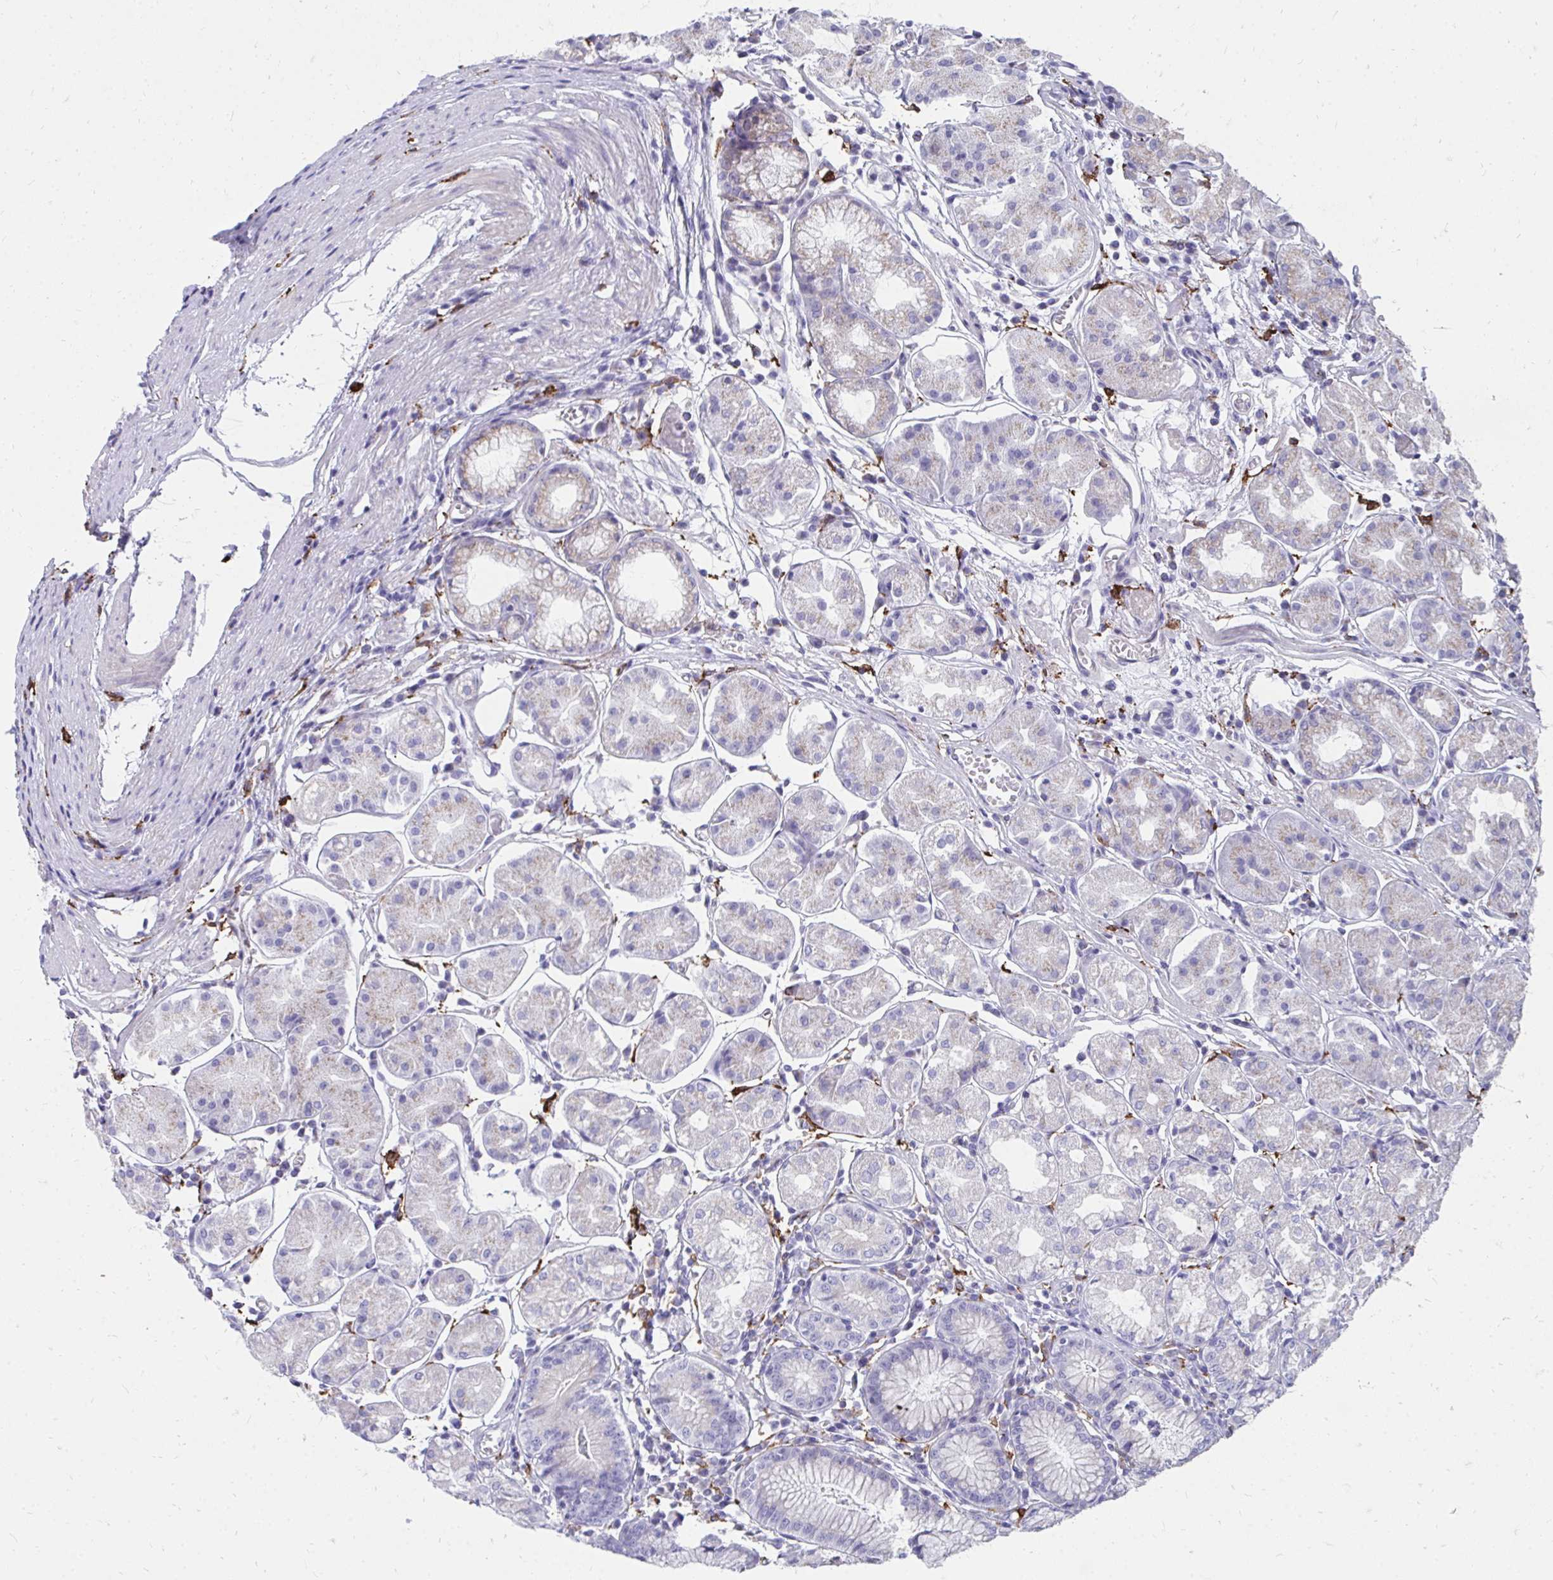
{"staining": {"intensity": "weak", "quantity": "25%-75%", "location": "cytoplasmic/membranous"}, "tissue": "stomach", "cell_type": "Glandular cells", "image_type": "normal", "snomed": [{"axis": "morphology", "description": "Normal tissue, NOS"}, {"axis": "topography", "description": "Stomach"}], "caption": "Immunohistochemical staining of benign human stomach displays weak cytoplasmic/membranous protein expression in about 25%-75% of glandular cells. Using DAB (3,3'-diaminobenzidine) (brown) and hematoxylin (blue) stains, captured at high magnification using brightfield microscopy.", "gene": "CD163", "patient": {"sex": "male", "age": 55}}